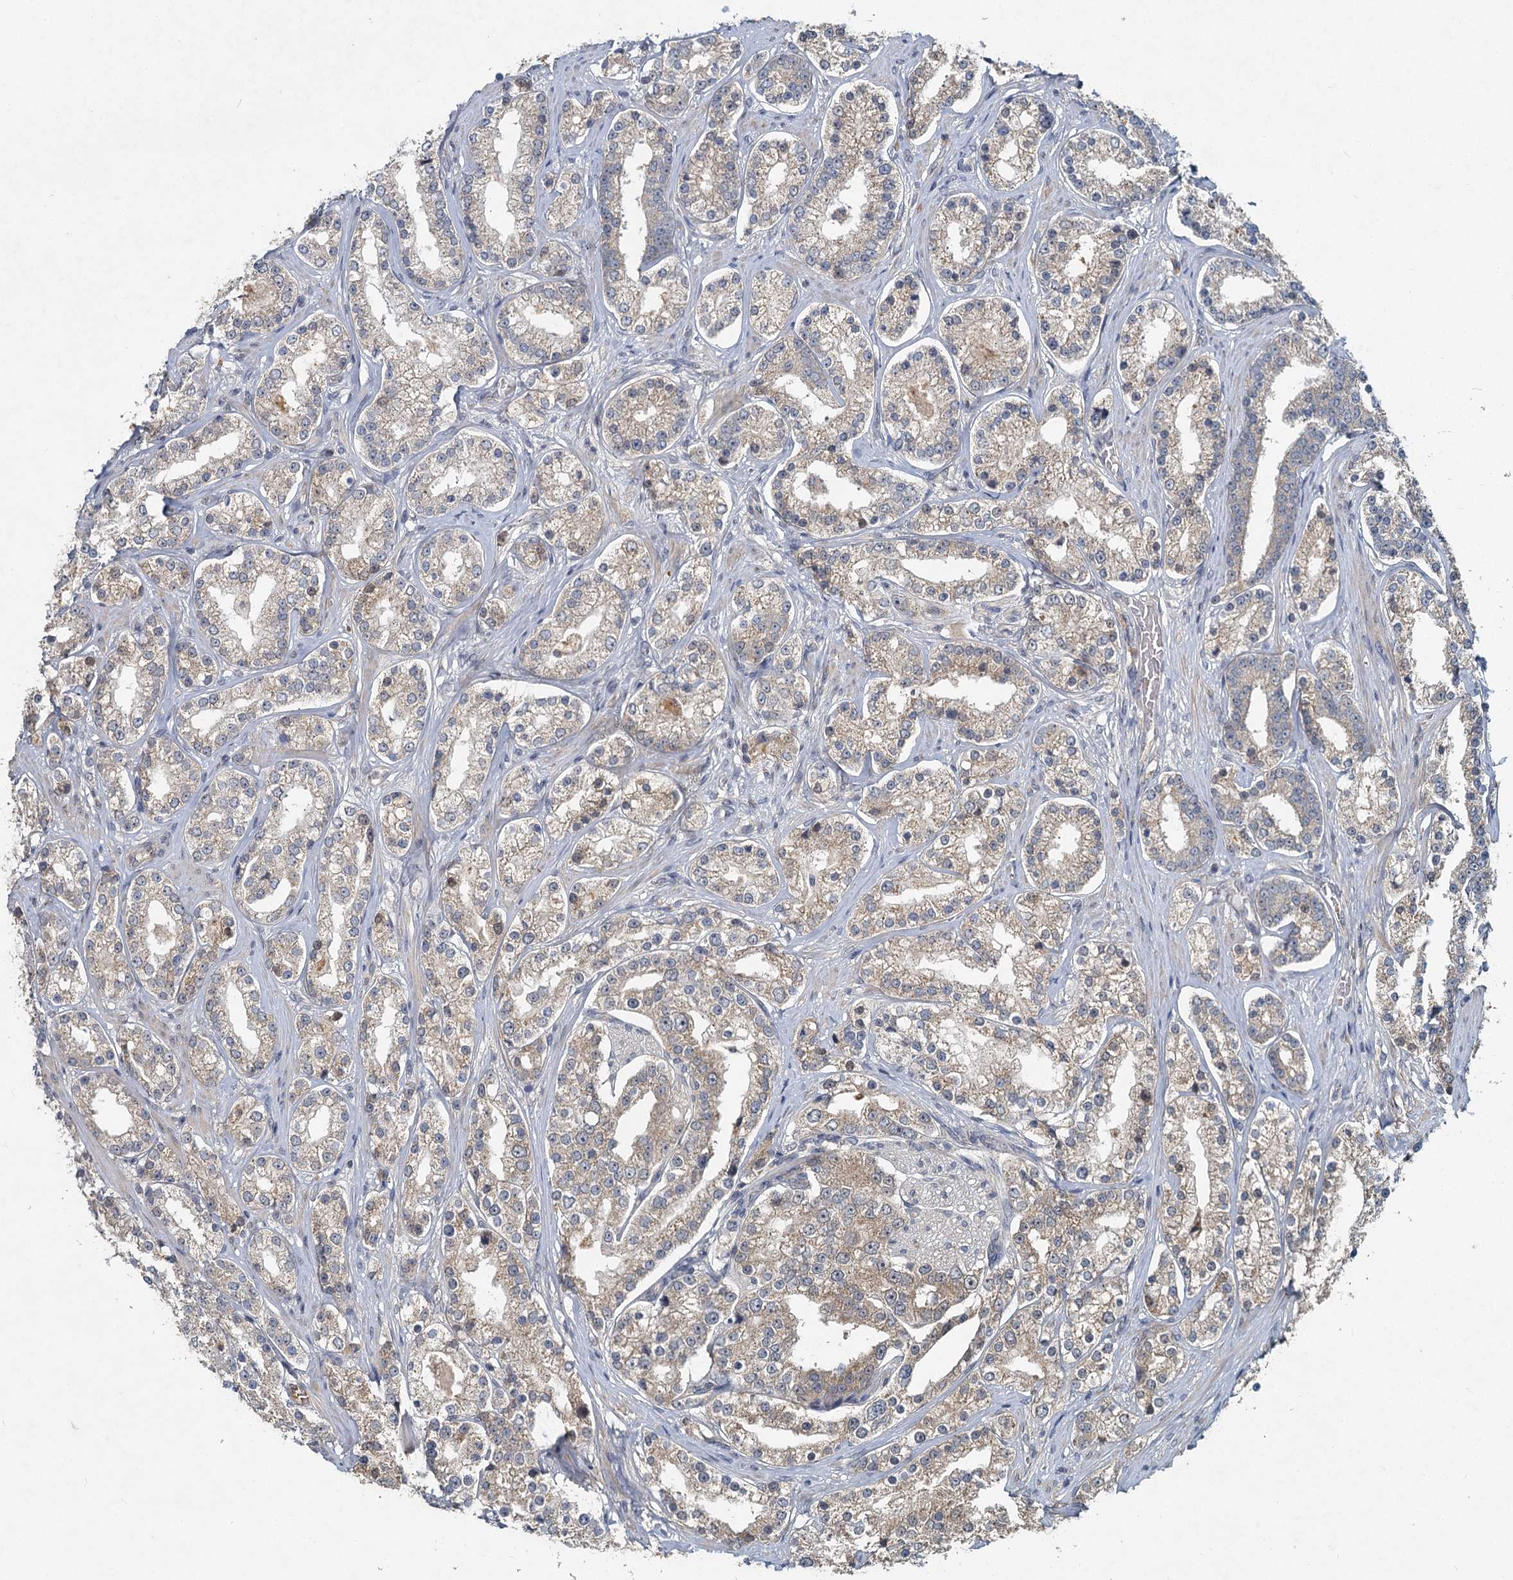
{"staining": {"intensity": "weak", "quantity": "<25%", "location": "cytoplasmic/membranous"}, "tissue": "prostate cancer", "cell_type": "Tumor cells", "image_type": "cancer", "snomed": [{"axis": "morphology", "description": "Normal tissue, NOS"}, {"axis": "morphology", "description": "Adenocarcinoma, High grade"}, {"axis": "topography", "description": "Prostate"}], "caption": "Immunohistochemistry (IHC) image of prostate adenocarcinoma (high-grade) stained for a protein (brown), which shows no staining in tumor cells.", "gene": "HERC3", "patient": {"sex": "male", "age": 83}}